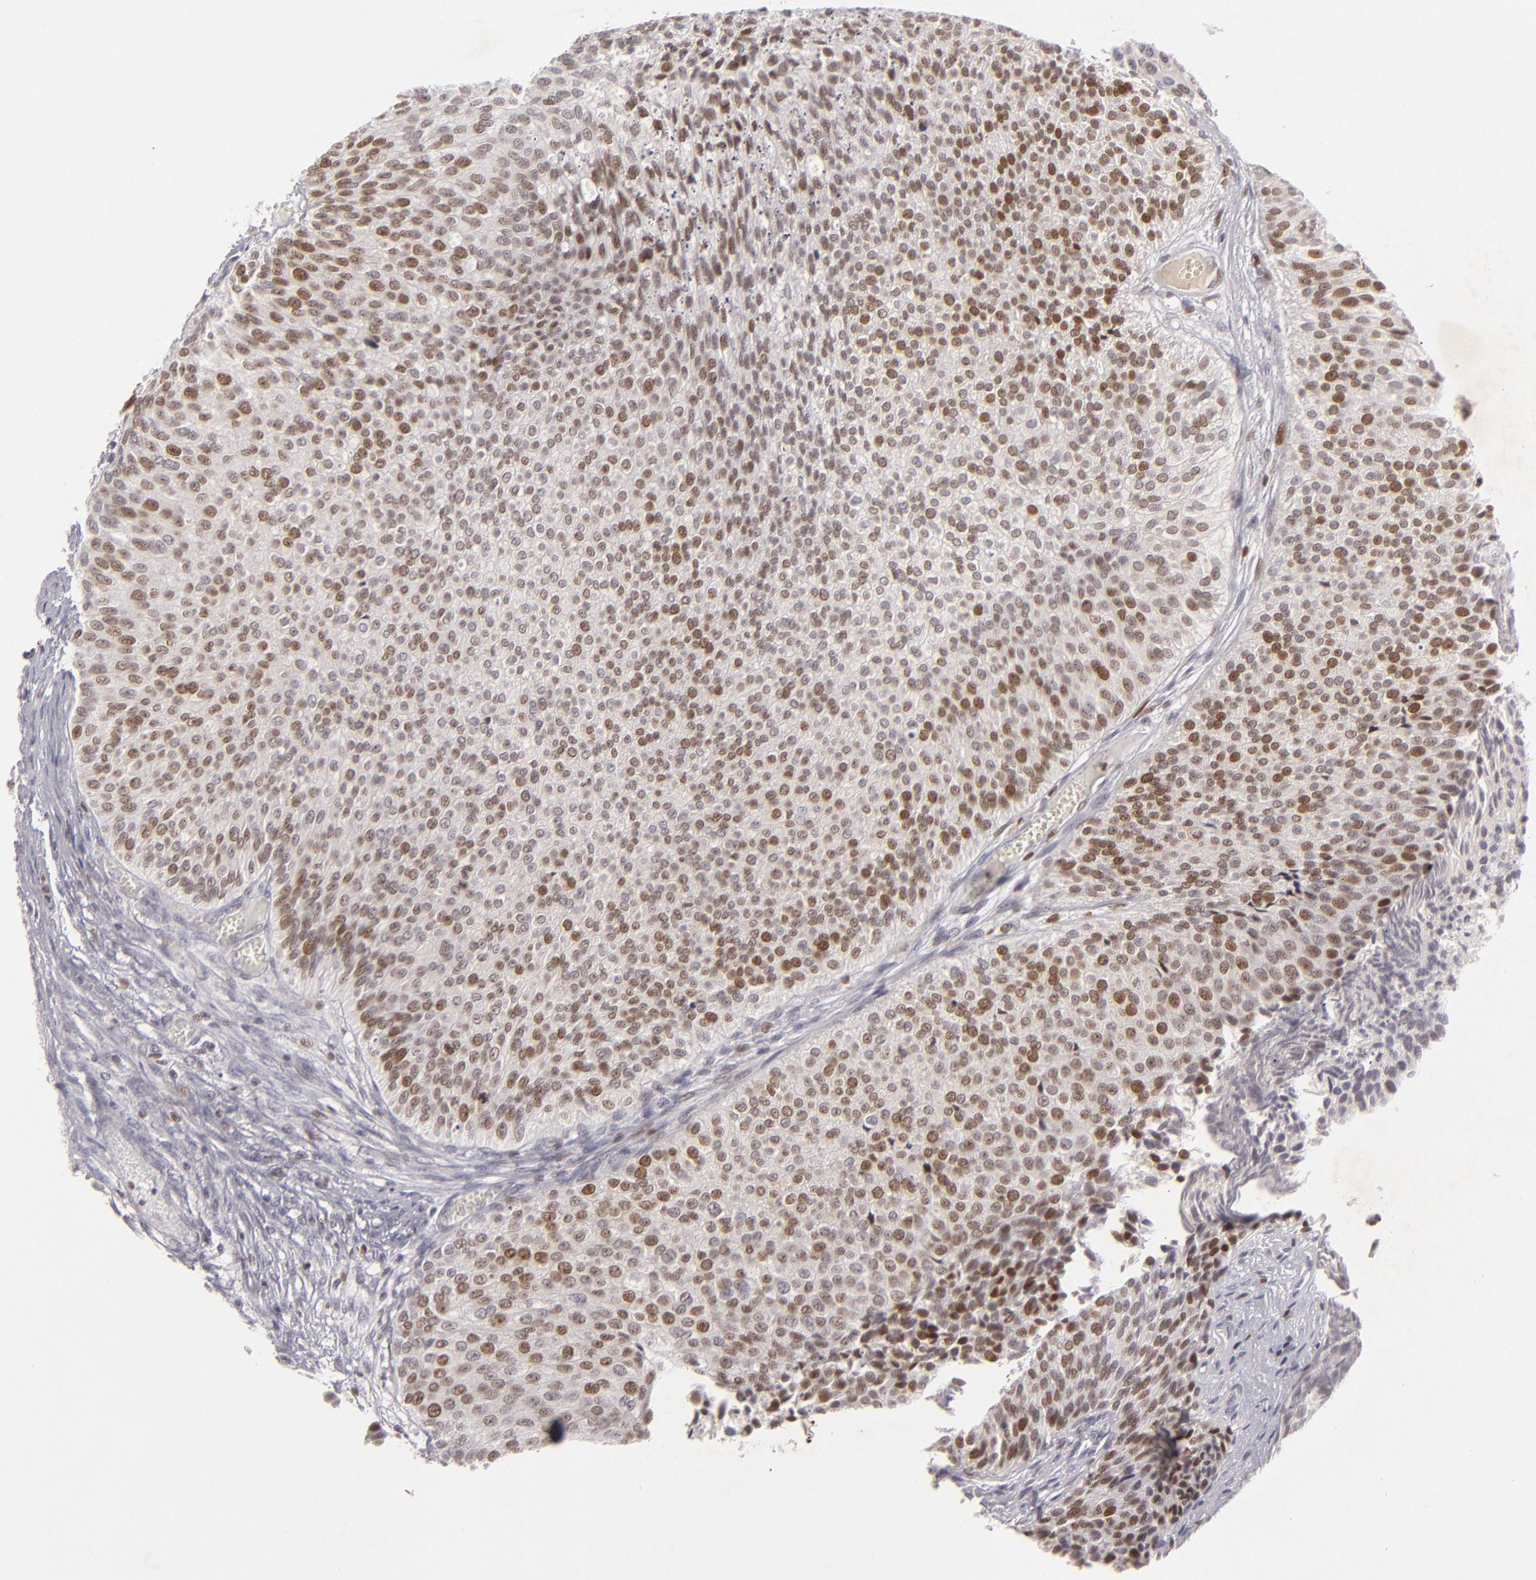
{"staining": {"intensity": "moderate", "quantity": ">75%", "location": "nuclear"}, "tissue": "urothelial cancer", "cell_type": "Tumor cells", "image_type": "cancer", "snomed": [{"axis": "morphology", "description": "Urothelial carcinoma, Low grade"}, {"axis": "topography", "description": "Urinary bladder"}], "caption": "Tumor cells exhibit medium levels of moderate nuclear expression in approximately >75% of cells in human urothelial cancer. (DAB (3,3'-diaminobenzidine) = brown stain, brightfield microscopy at high magnification).", "gene": "FEN1", "patient": {"sex": "male", "age": 84}}